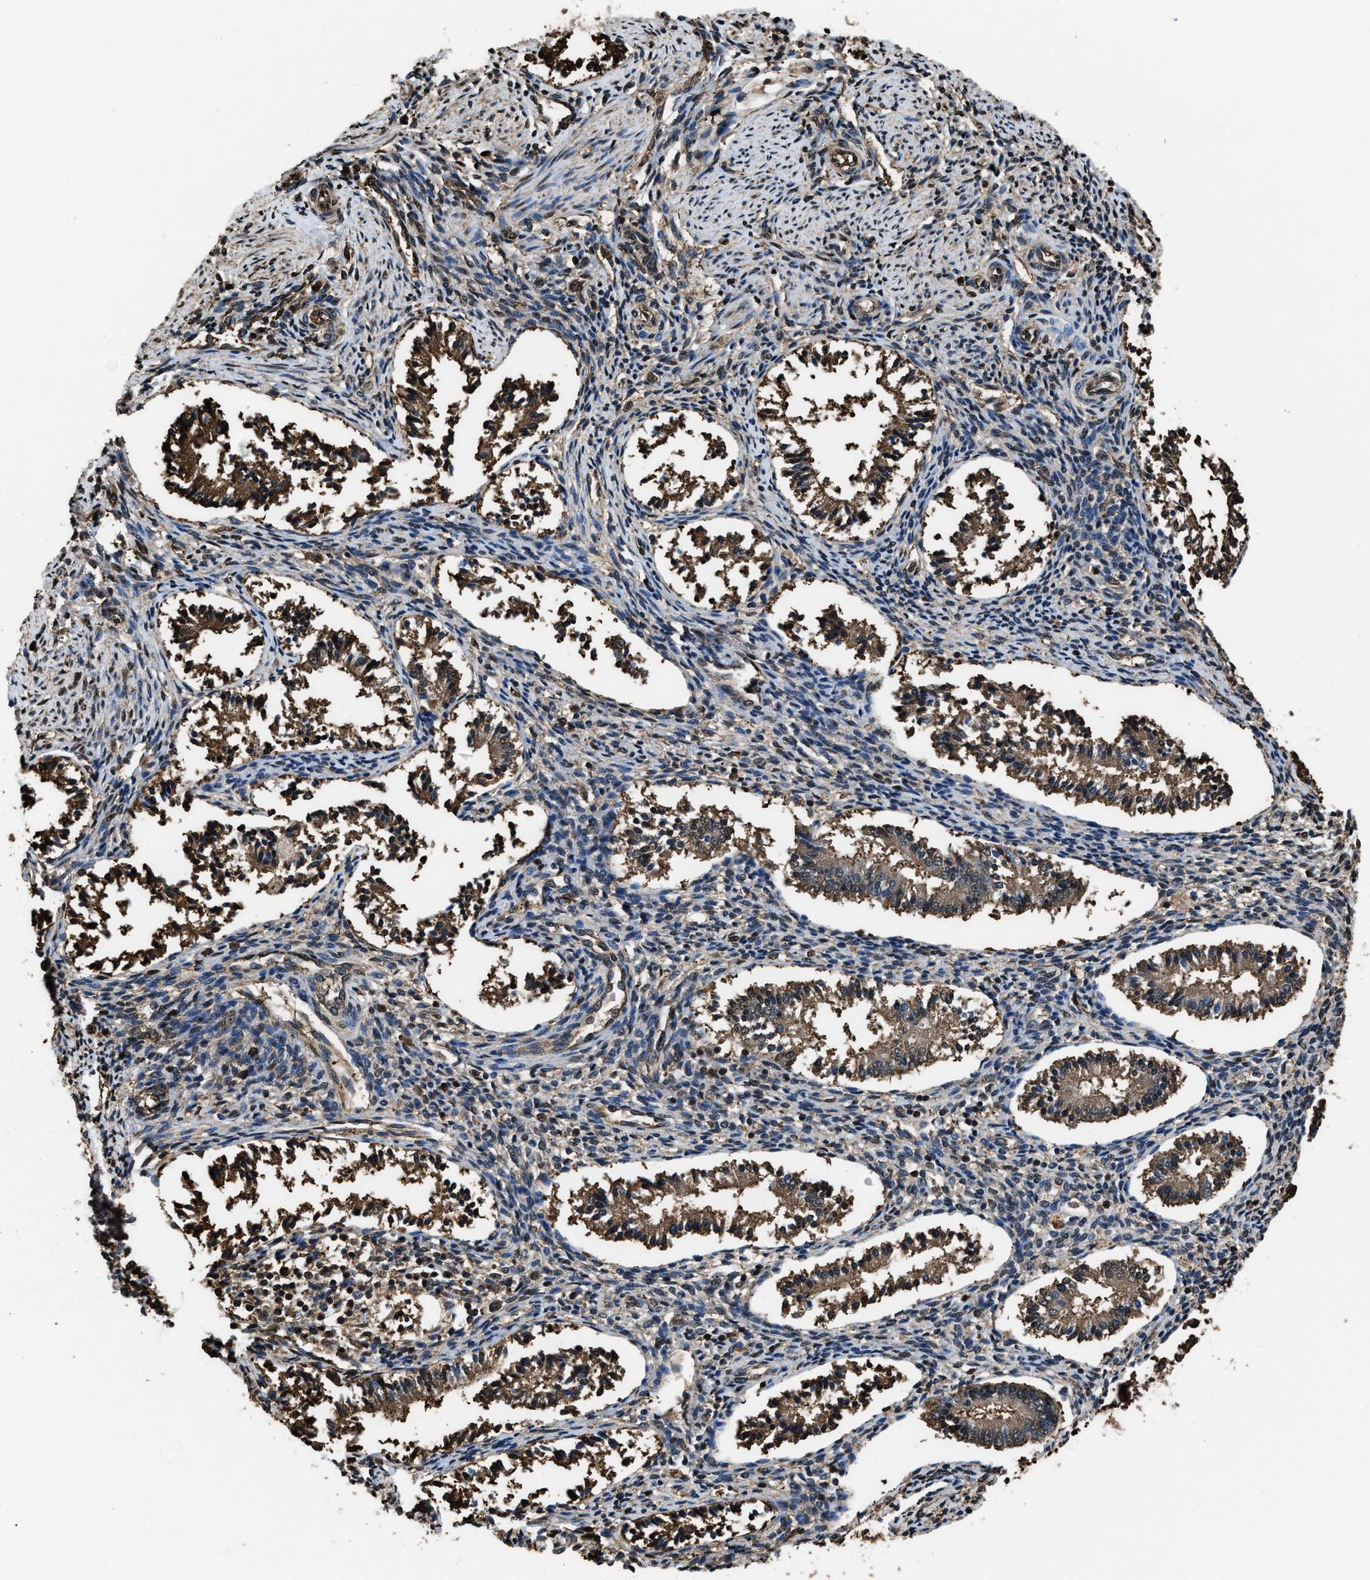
{"staining": {"intensity": "weak", "quantity": "<25%", "location": "nuclear"}, "tissue": "endometrium", "cell_type": "Cells in endometrial stroma", "image_type": "normal", "snomed": [{"axis": "morphology", "description": "Normal tissue, NOS"}, {"axis": "topography", "description": "Endometrium"}], "caption": "An immunohistochemistry image of benign endometrium is shown. There is no staining in cells in endometrial stroma of endometrium. The staining is performed using DAB brown chromogen with nuclei counter-stained in using hematoxylin.", "gene": "FNTA", "patient": {"sex": "female", "age": 42}}